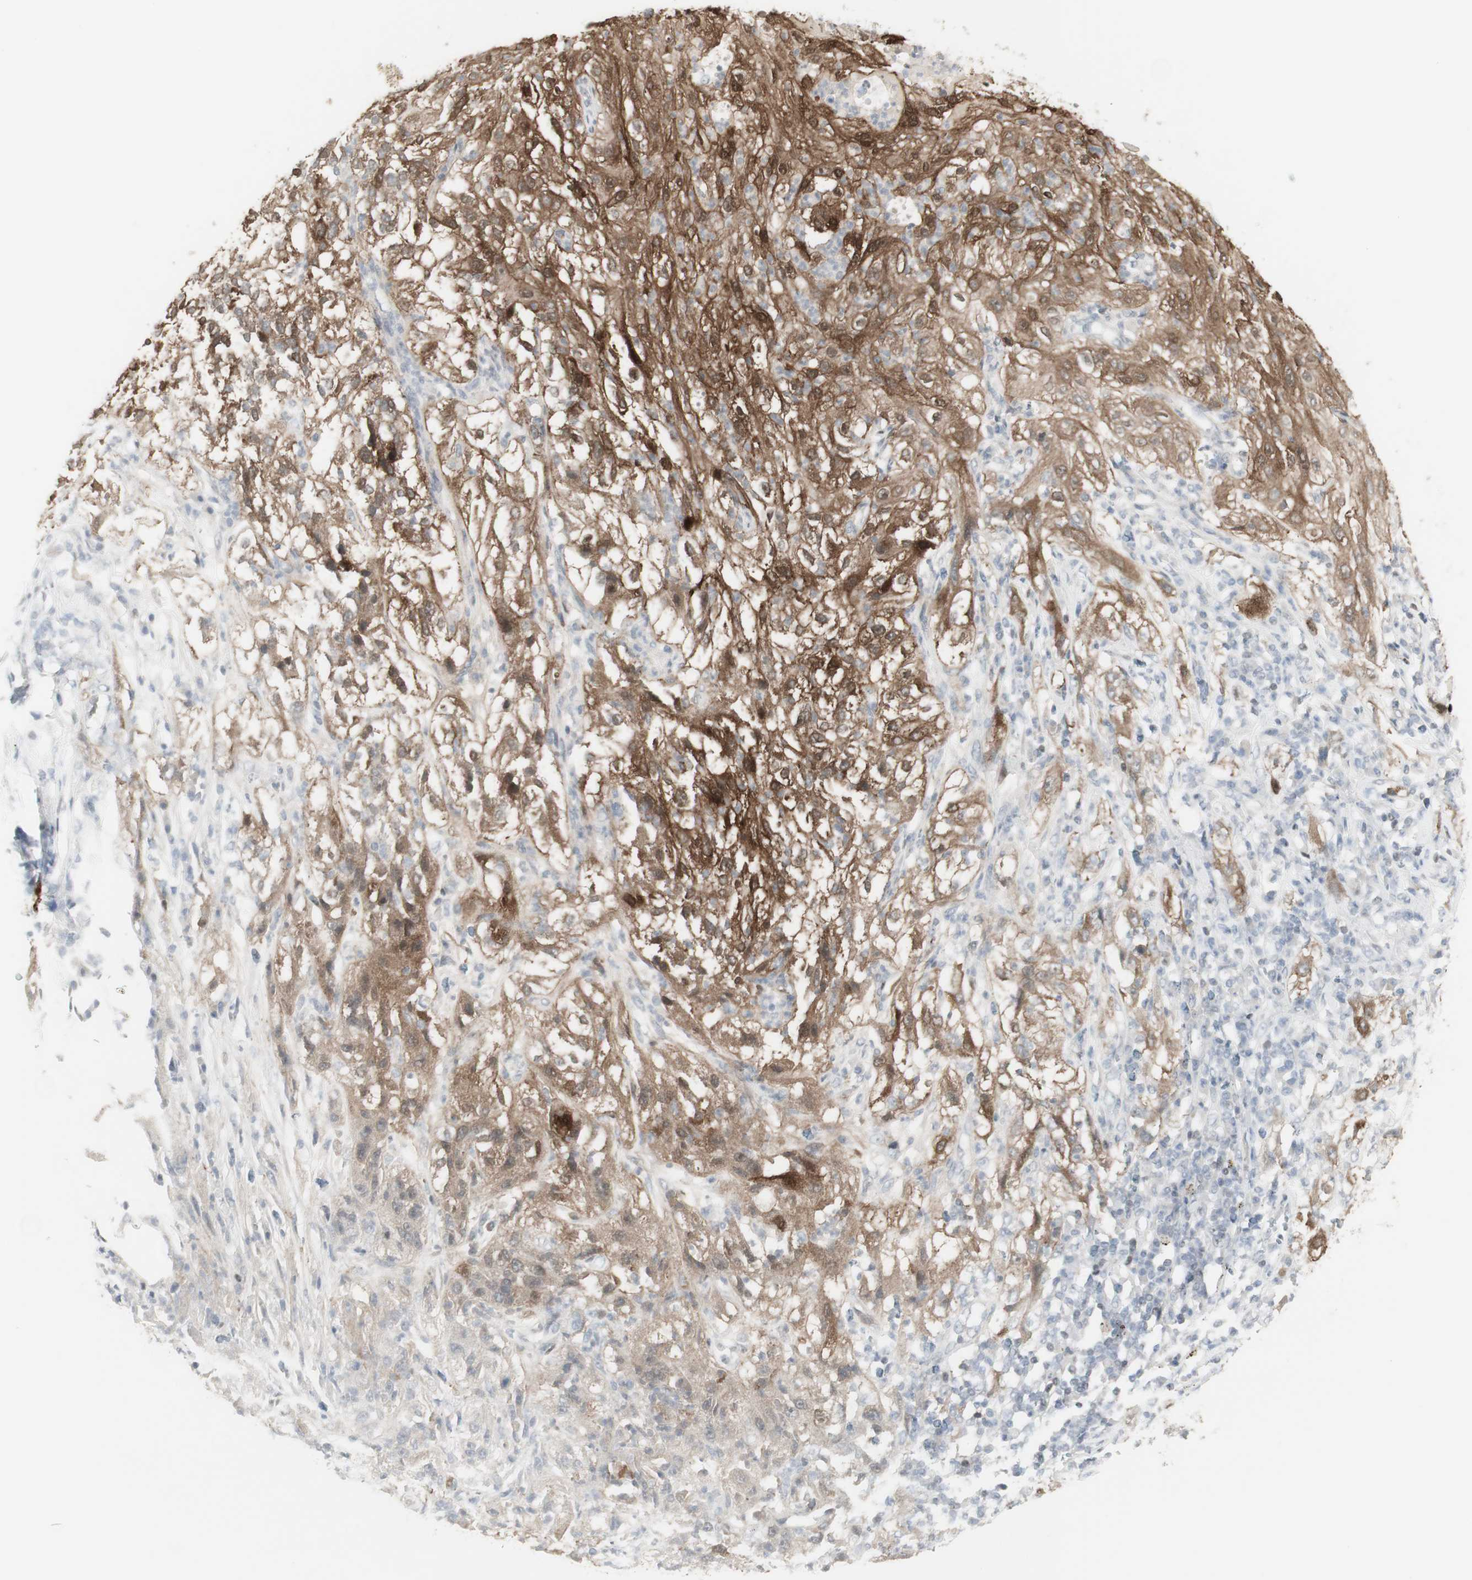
{"staining": {"intensity": "moderate", "quantity": ">75%", "location": "cytoplasmic/membranous"}, "tissue": "lung cancer", "cell_type": "Tumor cells", "image_type": "cancer", "snomed": [{"axis": "morphology", "description": "Inflammation, NOS"}, {"axis": "morphology", "description": "Squamous cell carcinoma, NOS"}, {"axis": "topography", "description": "Lymph node"}, {"axis": "topography", "description": "Soft tissue"}, {"axis": "topography", "description": "Lung"}], "caption": "Moderate cytoplasmic/membranous staining is appreciated in approximately >75% of tumor cells in lung cancer (squamous cell carcinoma).", "gene": "C1orf116", "patient": {"sex": "male", "age": 66}}